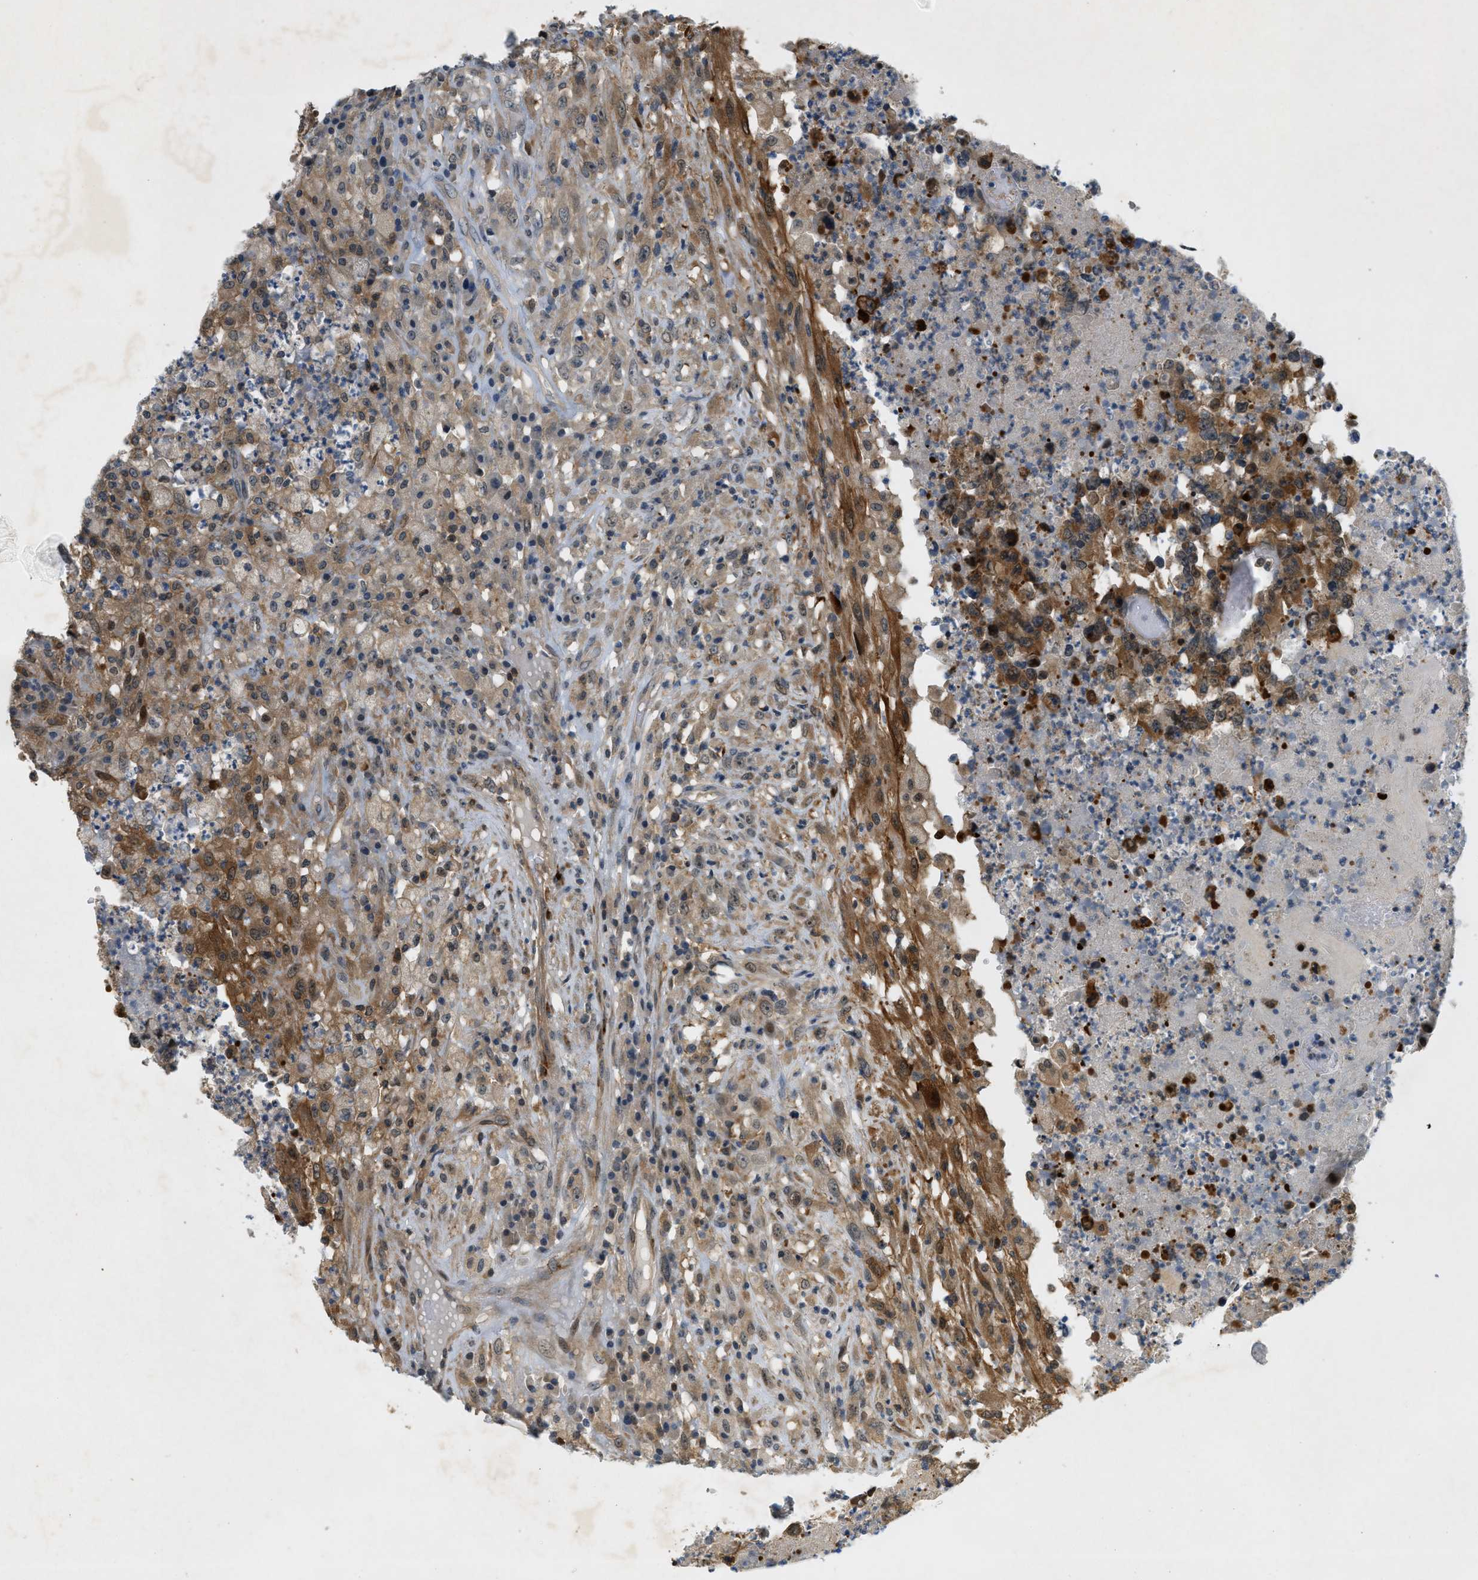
{"staining": {"intensity": "moderate", "quantity": ">75%", "location": "cytoplasmic/membranous"}, "tissue": "testis cancer", "cell_type": "Tumor cells", "image_type": "cancer", "snomed": [{"axis": "morphology", "description": "Necrosis, NOS"}, {"axis": "morphology", "description": "Carcinoma, Embryonal, NOS"}, {"axis": "topography", "description": "Testis"}], "caption": "Immunohistochemical staining of human embryonal carcinoma (testis) demonstrates moderate cytoplasmic/membranous protein positivity in approximately >75% of tumor cells. The staining was performed using DAB to visualize the protein expression in brown, while the nuclei were stained in blue with hematoxylin (Magnification: 20x).", "gene": "PDCL3", "patient": {"sex": "male", "age": 19}}